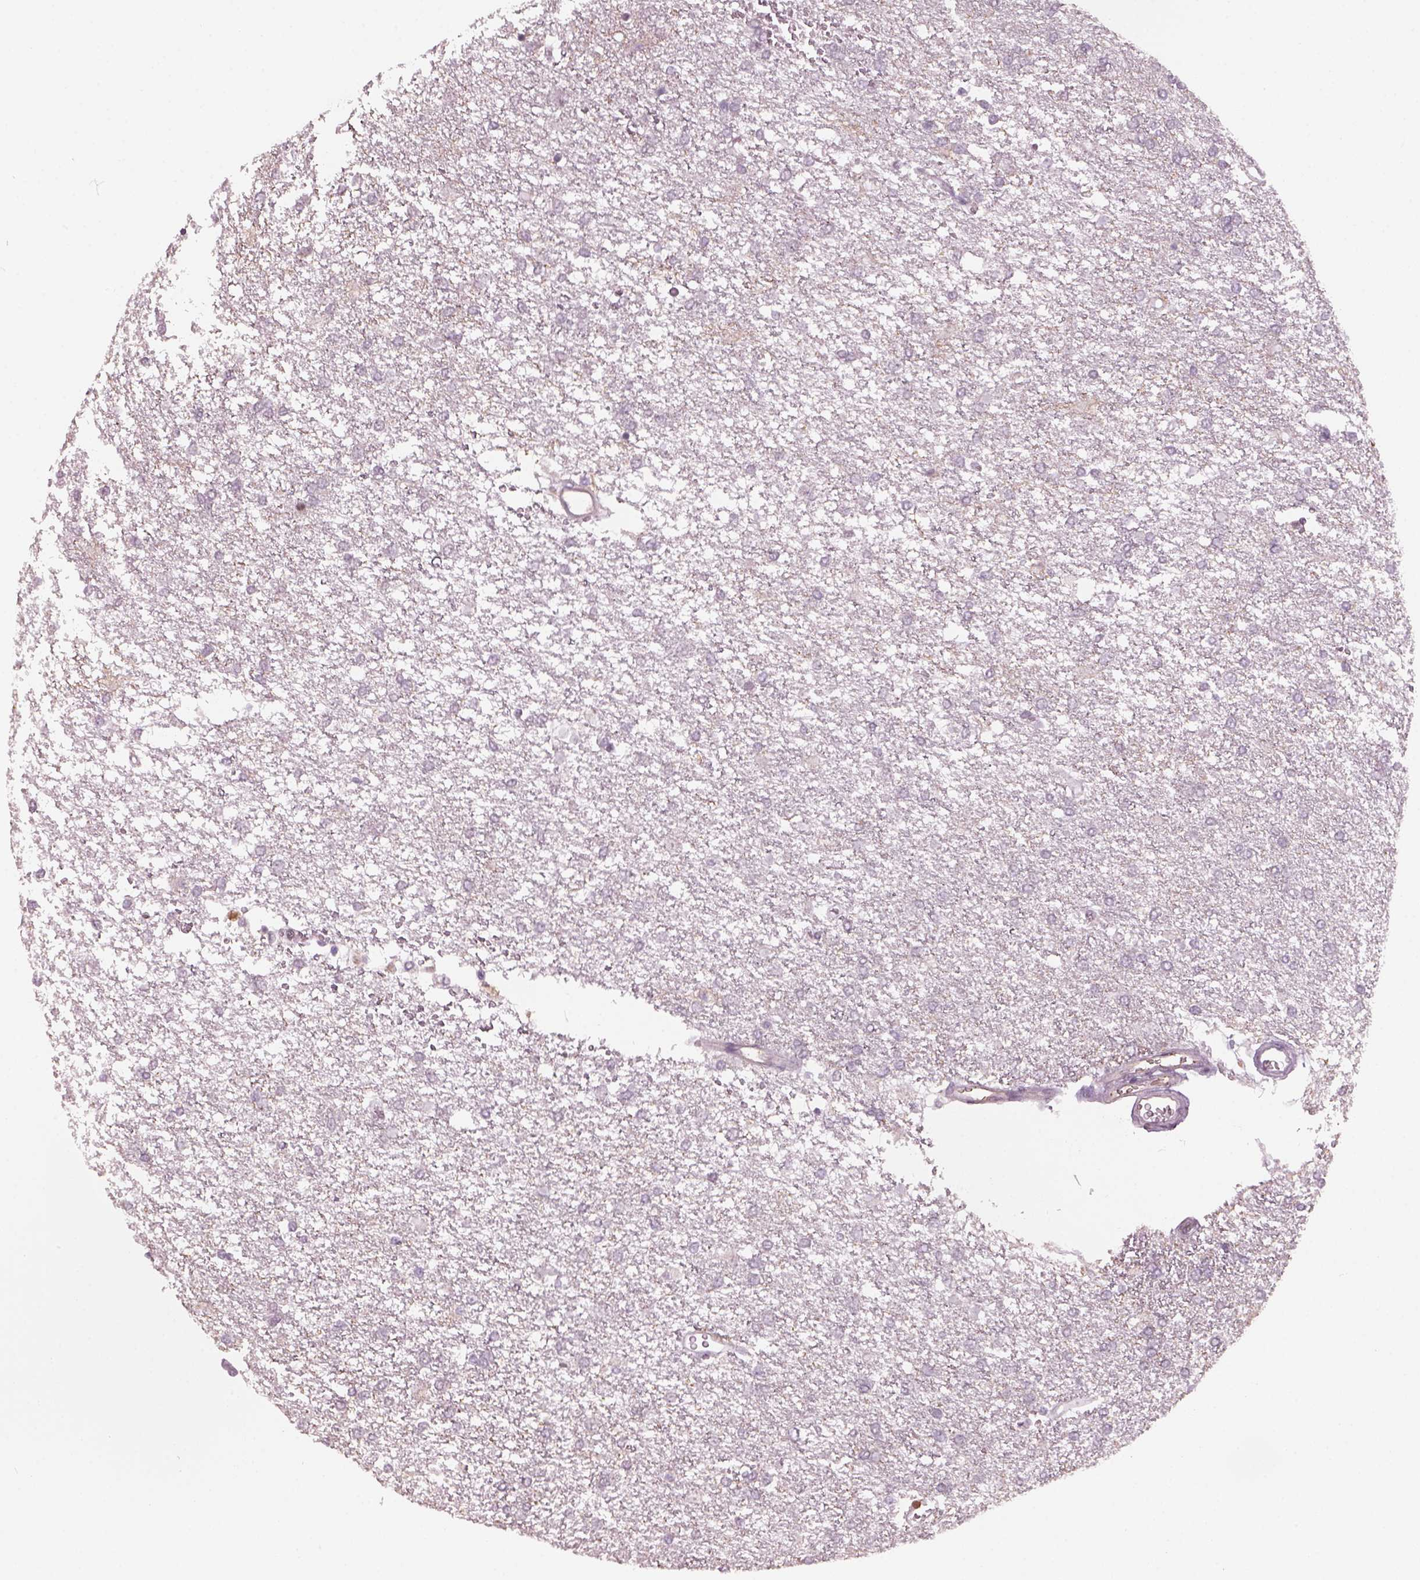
{"staining": {"intensity": "negative", "quantity": "none", "location": "none"}, "tissue": "glioma", "cell_type": "Tumor cells", "image_type": "cancer", "snomed": [{"axis": "morphology", "description": "Glioma, malignant, High grade"}, {"axis": "topography", "description": "Brain"}], "caption": "Immunohistochemistry (IHC) photomicrograph of glioma stained for a protein (brown), which demonstrates no positivity in tumor cells.", "gene": "NAT8", "patient": {"sex": "female", "age": 61}}